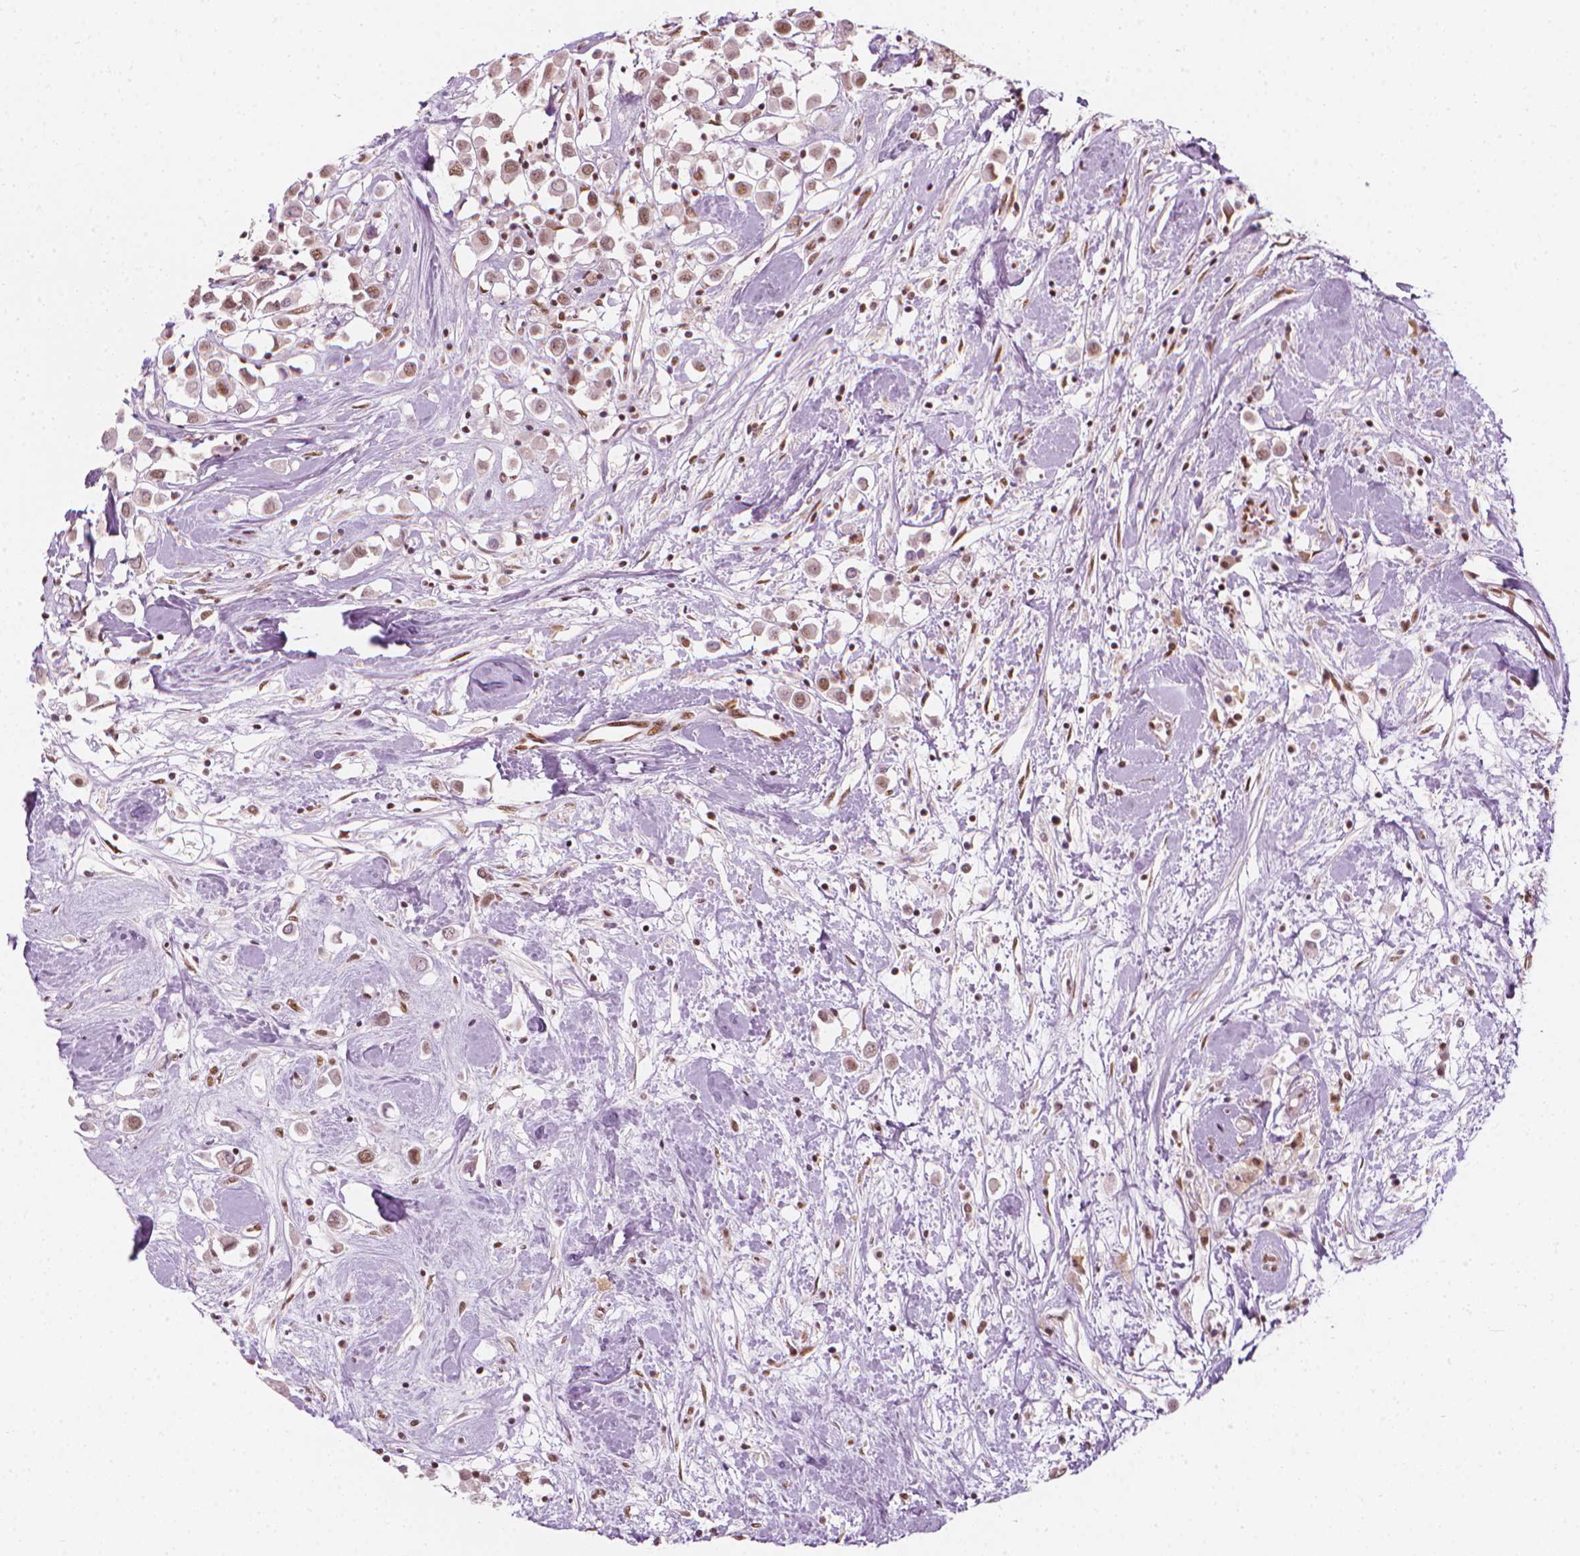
{"staining": {"intensity": "moderate", "quantity": ">75%", "location": "nuclear"}, "tissue": "breast cancer", "cell_type": "Tumor cells", "image_type": "cancer", "snomed": [{"axis": "morphology", "description": "Duct carcinoma"}, {"axis": "topography", "description": "Breast"}], "caption": "Immunohistochemistry (IHC) staining of breast intraductal carcinoma, which reveals medium levels of moderate nuclear positivity in about >75% of tumor cells indicating moderate nuclear protein positivity. The staining was performed using DAB (3,3'-diaminobenzidine) (brown) for protein detection and nuclei were counterstained in hematoxylin (blue).", "gene": "ELF2", "patient": {"sex": "female", "age": 61}}